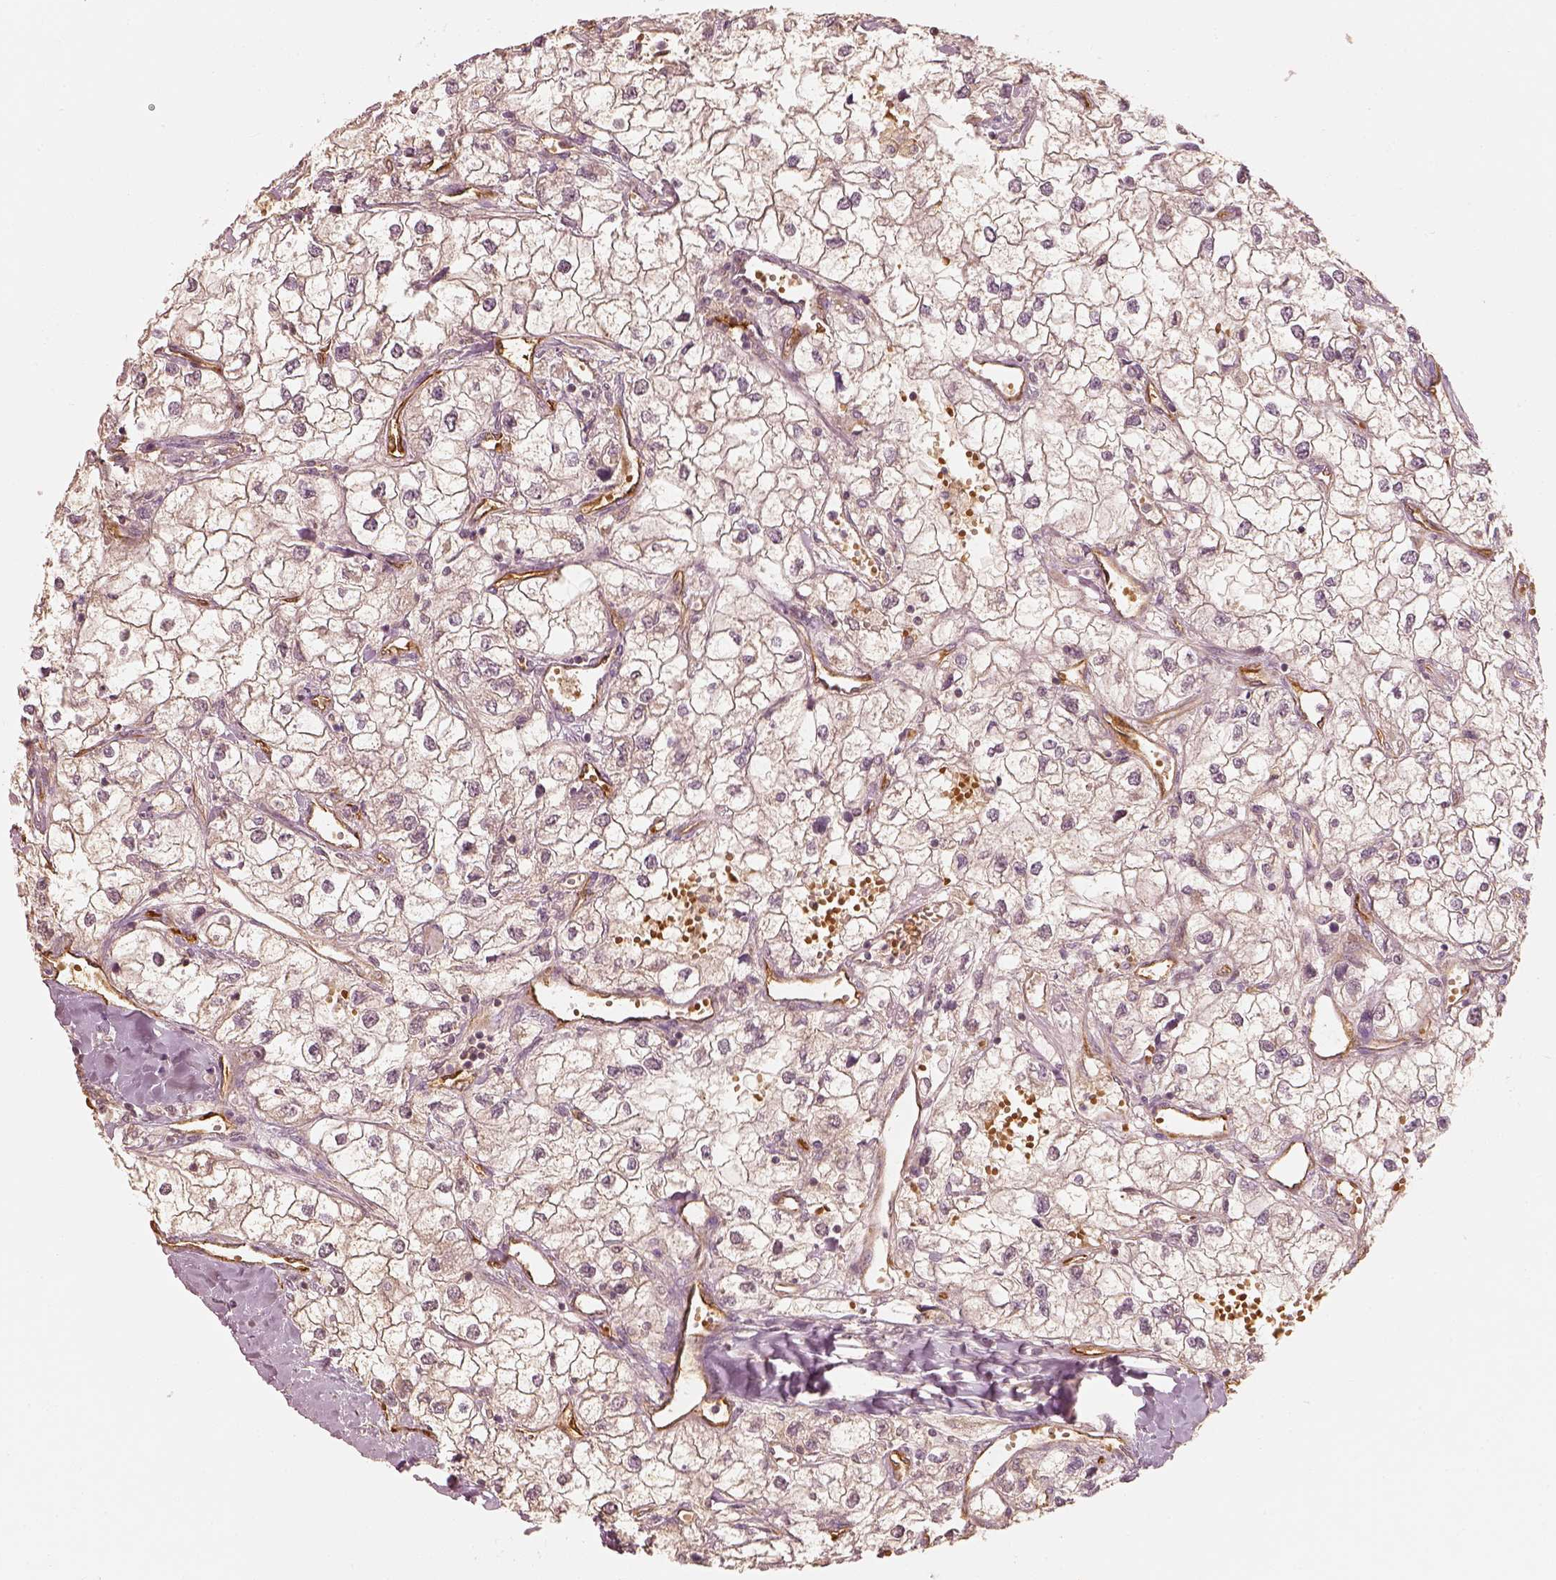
{"staining": {"intensity": "negative", "quantity": "none", "location": "none"}, "tissue": "renal cancer", "cell_type": "Tumor cells", "image_type": "cancer", "snomed": [{"axis": "morphology", "description": "Adenocarcinoma, NOS"}, {"axis": "topography", "description": "Kidney"}], "caption": "DAB immunohistochemical staining of renal cancer (adenocarcinoma) demonstrates no significant expression in tumor cells.", "gene": "FSCN1", "patient": {"sex": "male", "age": 59}}